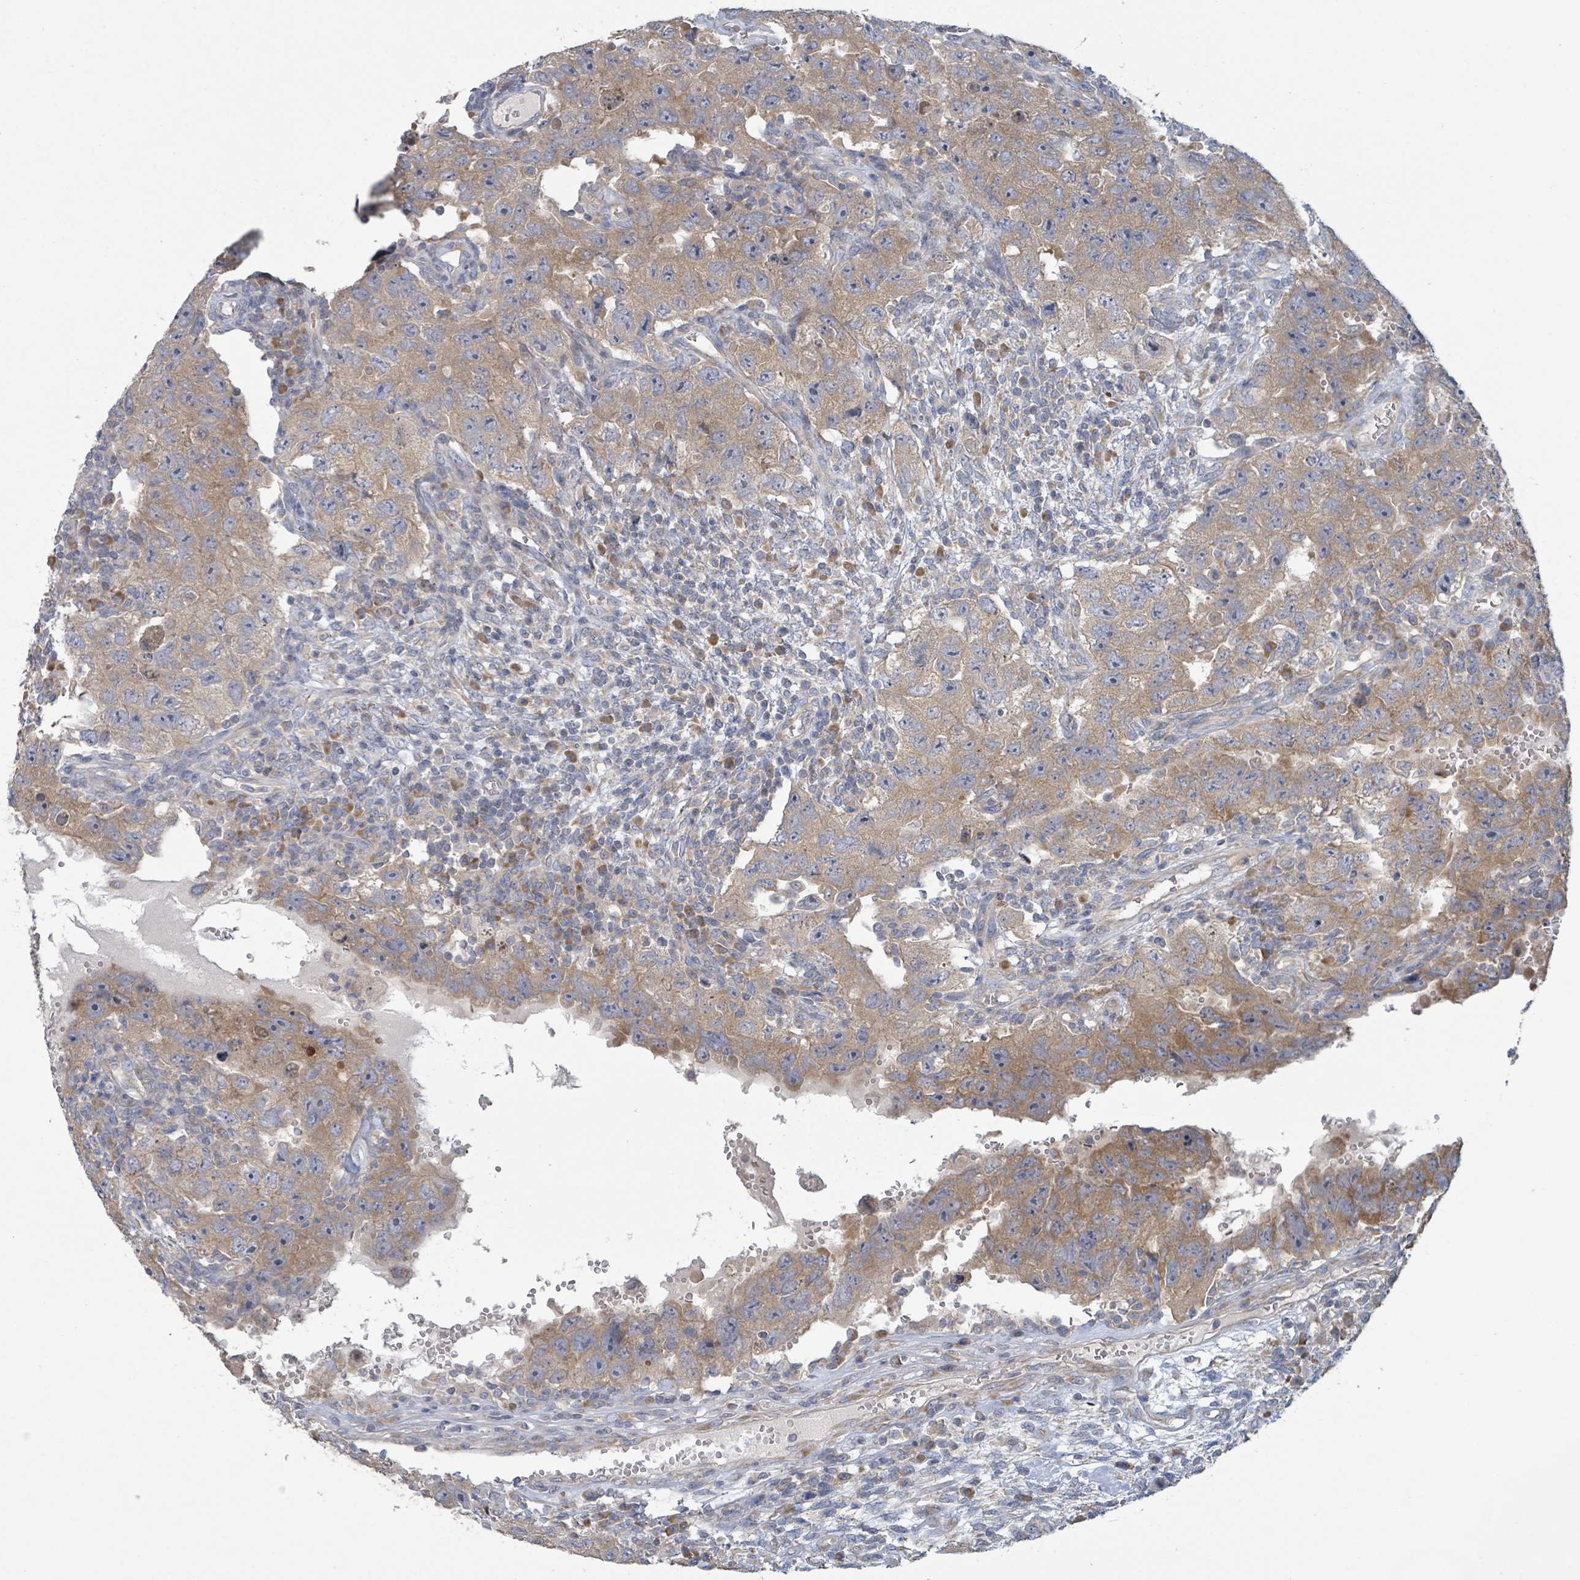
{"staining": {"intensity": "moderate", "quantity": ">75%", "location": "cytoplasmic/membranous"}, "tissue": "testis cancer", "cell_type": "Tumor cells", "image_type": "cancer", "snomed": [{"axis": "morphology", "description": "Carcinoma, Embryonal, NOS"}, {"axis": "topography", "description": "Testis"}], "caption": "Immunohistochemical staining of human testis embryonal carcinoma exhibits moderate cytoplasmic/membranous protein staining in approximately >75% of tumor cells.", "gene": "RPL32", "patient": {"sex": "male", "age": 26}}